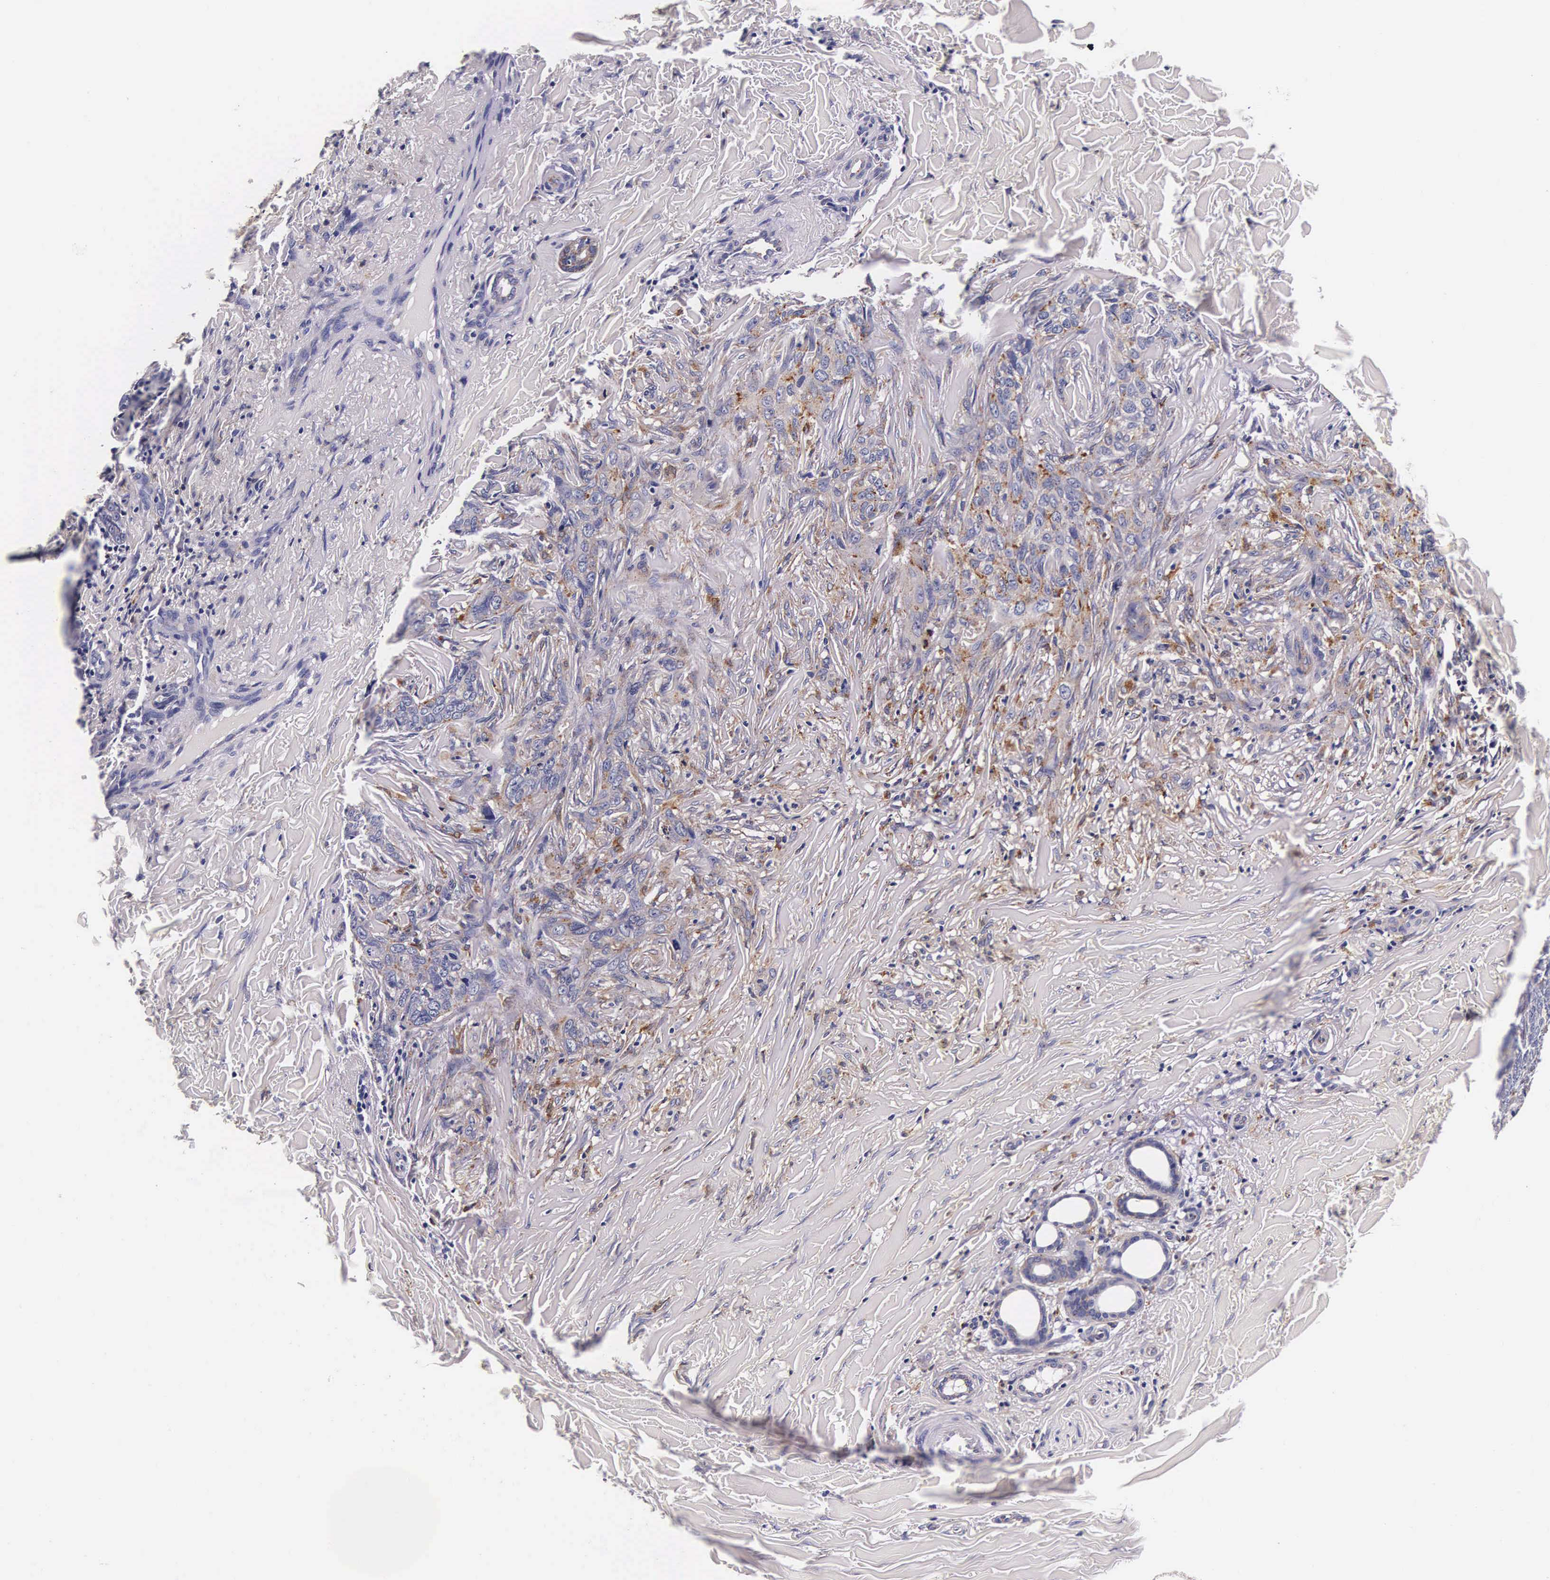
{"staining": {"intensity": "weak", "quantity": "25%-75%", "location": "cytoplasmic/membranous"}, "tissue": "skin cancer", "cell_type": "Tumor cells", "image_type": "cancer", "snomed": [{"axis": "morphology", "description": "Normal tissue, NOS"}, {"axis": "morphology", "description": "Basal cell carcinoma"}, {"axis": "topography", "description": "Skin"}], "caption": "Protein staining of basal cell carcinoma (skin) tissue exhibits weak cytoplasmic/membranous staining in approximately 25%-75% of tumor cells.", "gene": "CTSB", "patient": {"sex": "male", "age": 81}}